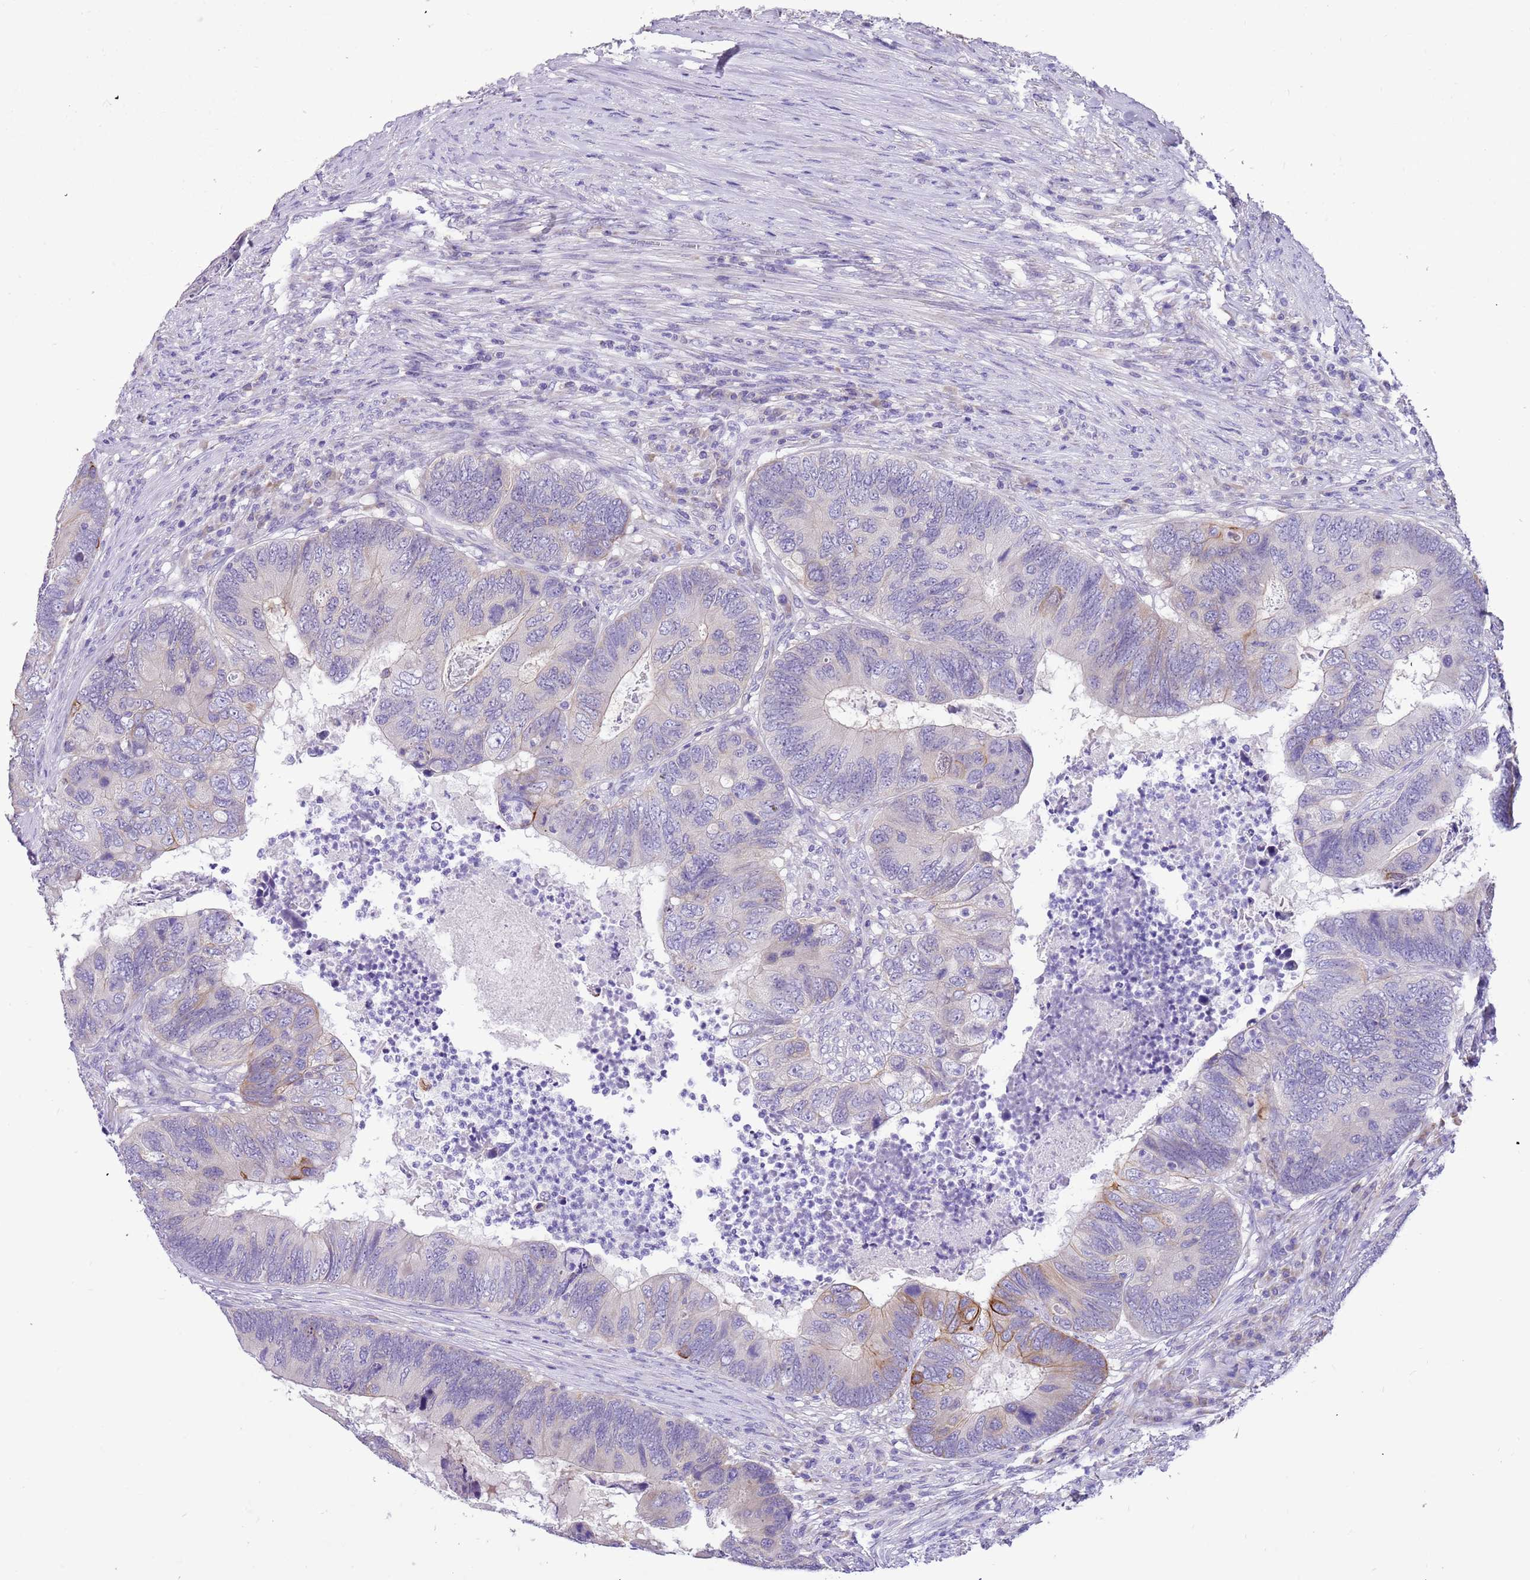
{"staining": {"intensity": "moderate", "quantity": "<25%", "location": "cytoplasmic/membranous"}, "tissue": "colorectal cancer", "cell_type": "Tumor cells", "image_type": "cancer", "snomed": [{"axis": "morphology", "description": "Adenocarcinoma, NOS"}, {"axis": "topography", "description": "Colon"}], "caption": "A high-resolution image shows immunohistochemistry staining of colorectal adenocarcinoma, which reveals moderate cytoplasmic/membranous positivity in about <25% of tumor cells. The staining was performed using DAB (3,3'-diaminobenzidine) to visualize the protein expression in brown, while the nuclei were stained in blue with hematoxylin (Magnification: 20x).", "gene": "R3HDM4", "patient": {"sex": "female", "age": 67}}